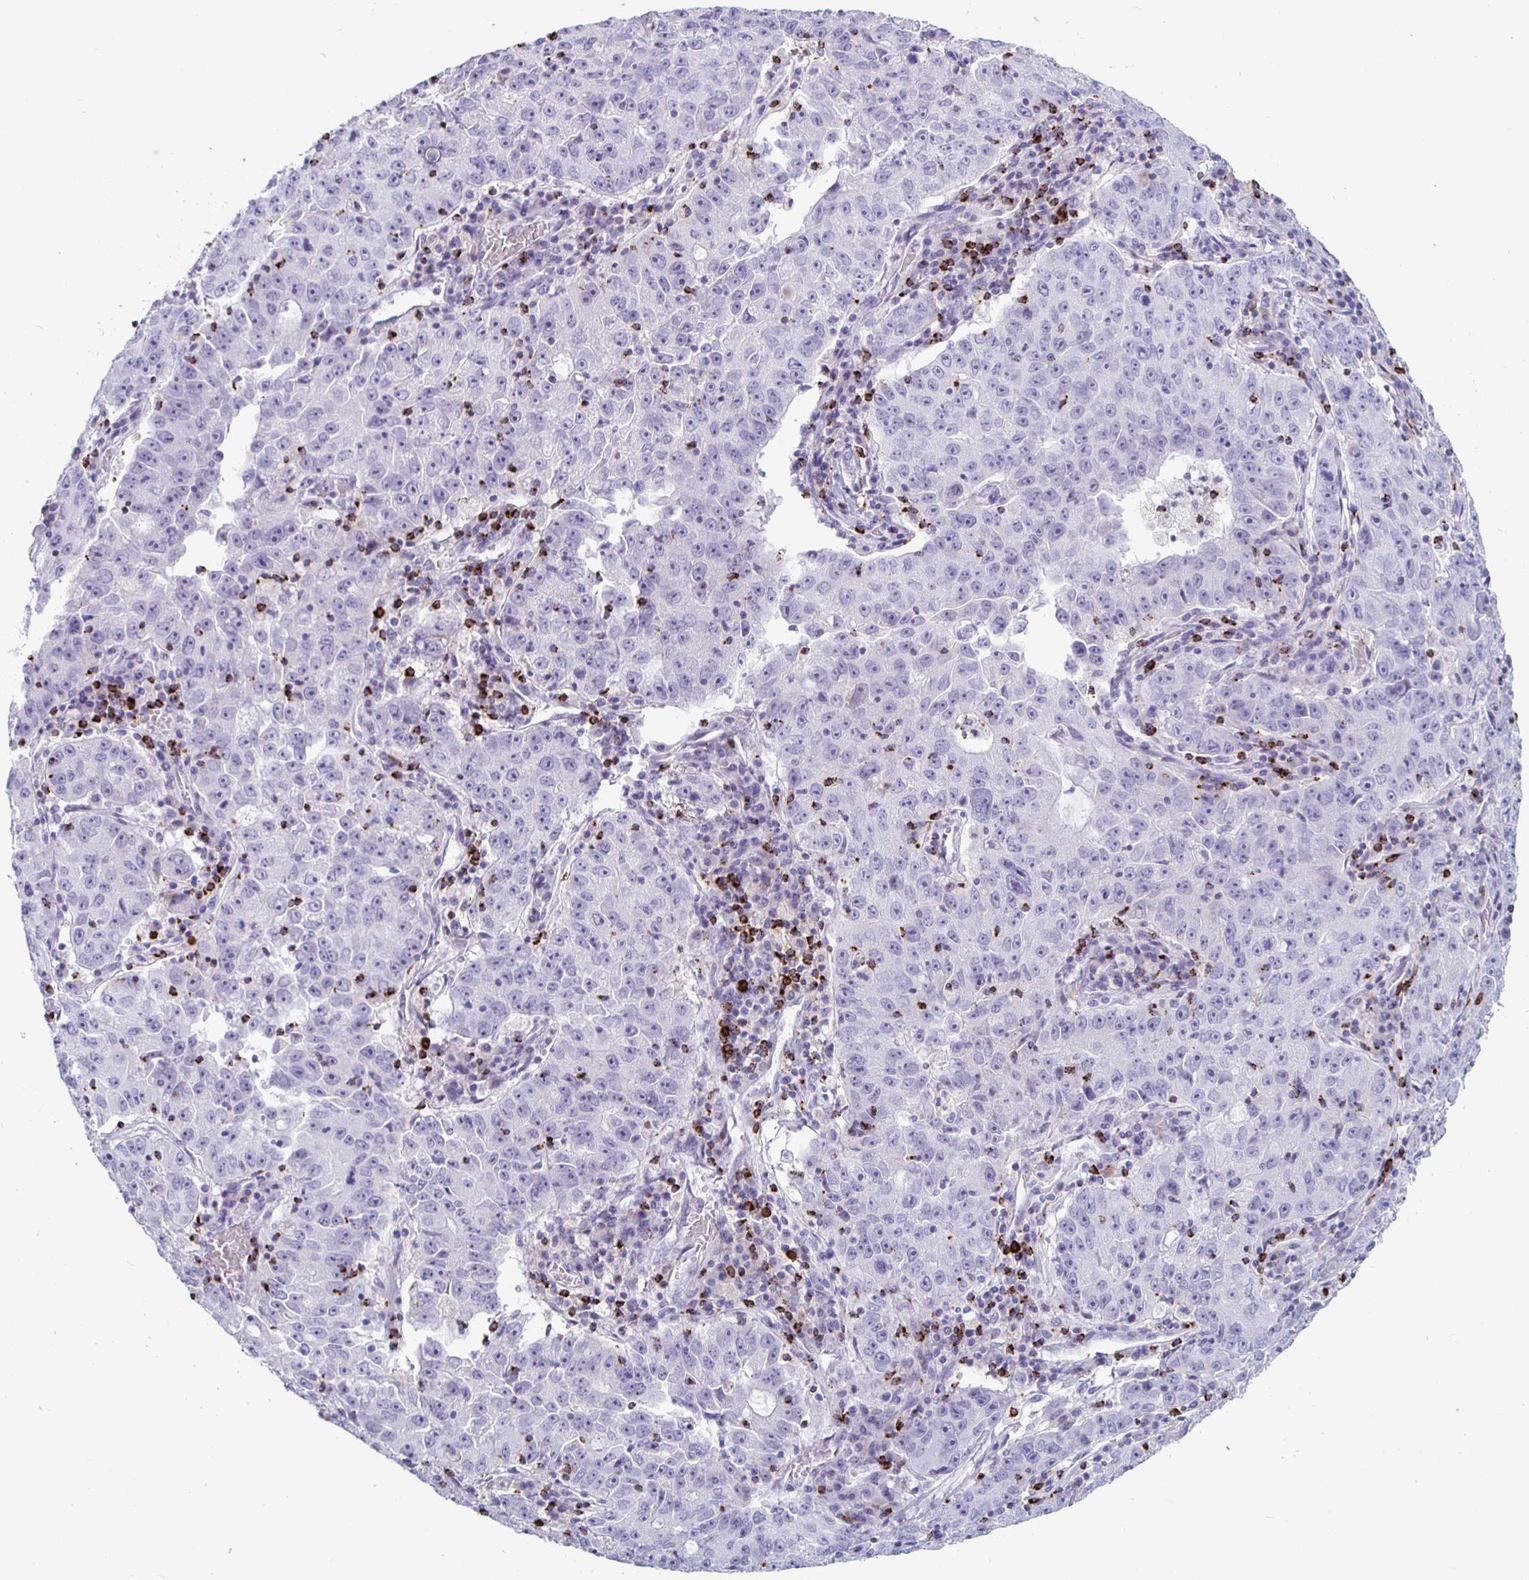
{"staining": {"intensity": "negative", "quantity": "none", "location": "none"}, "tissue": "lung cancer", "cell_type": "Tumor cells", "image_type": "cancer", "snomed": [{"axis": "morphology", "description": "Normal morphology"}, {"axis": "morphology", "description": "Adenocarcinoma, NOS"}, {"axis": "topography", "description": "Lymph node"}, {"axis": "topography", "description": "Lung"}], "caption": "High power microscopy micrograph of an immunohistochemistry image of lung cancer, revealing no significant expression in tumor cells.", "gene": "GZMK", "patient": {"sex": "female", "age": 57}}